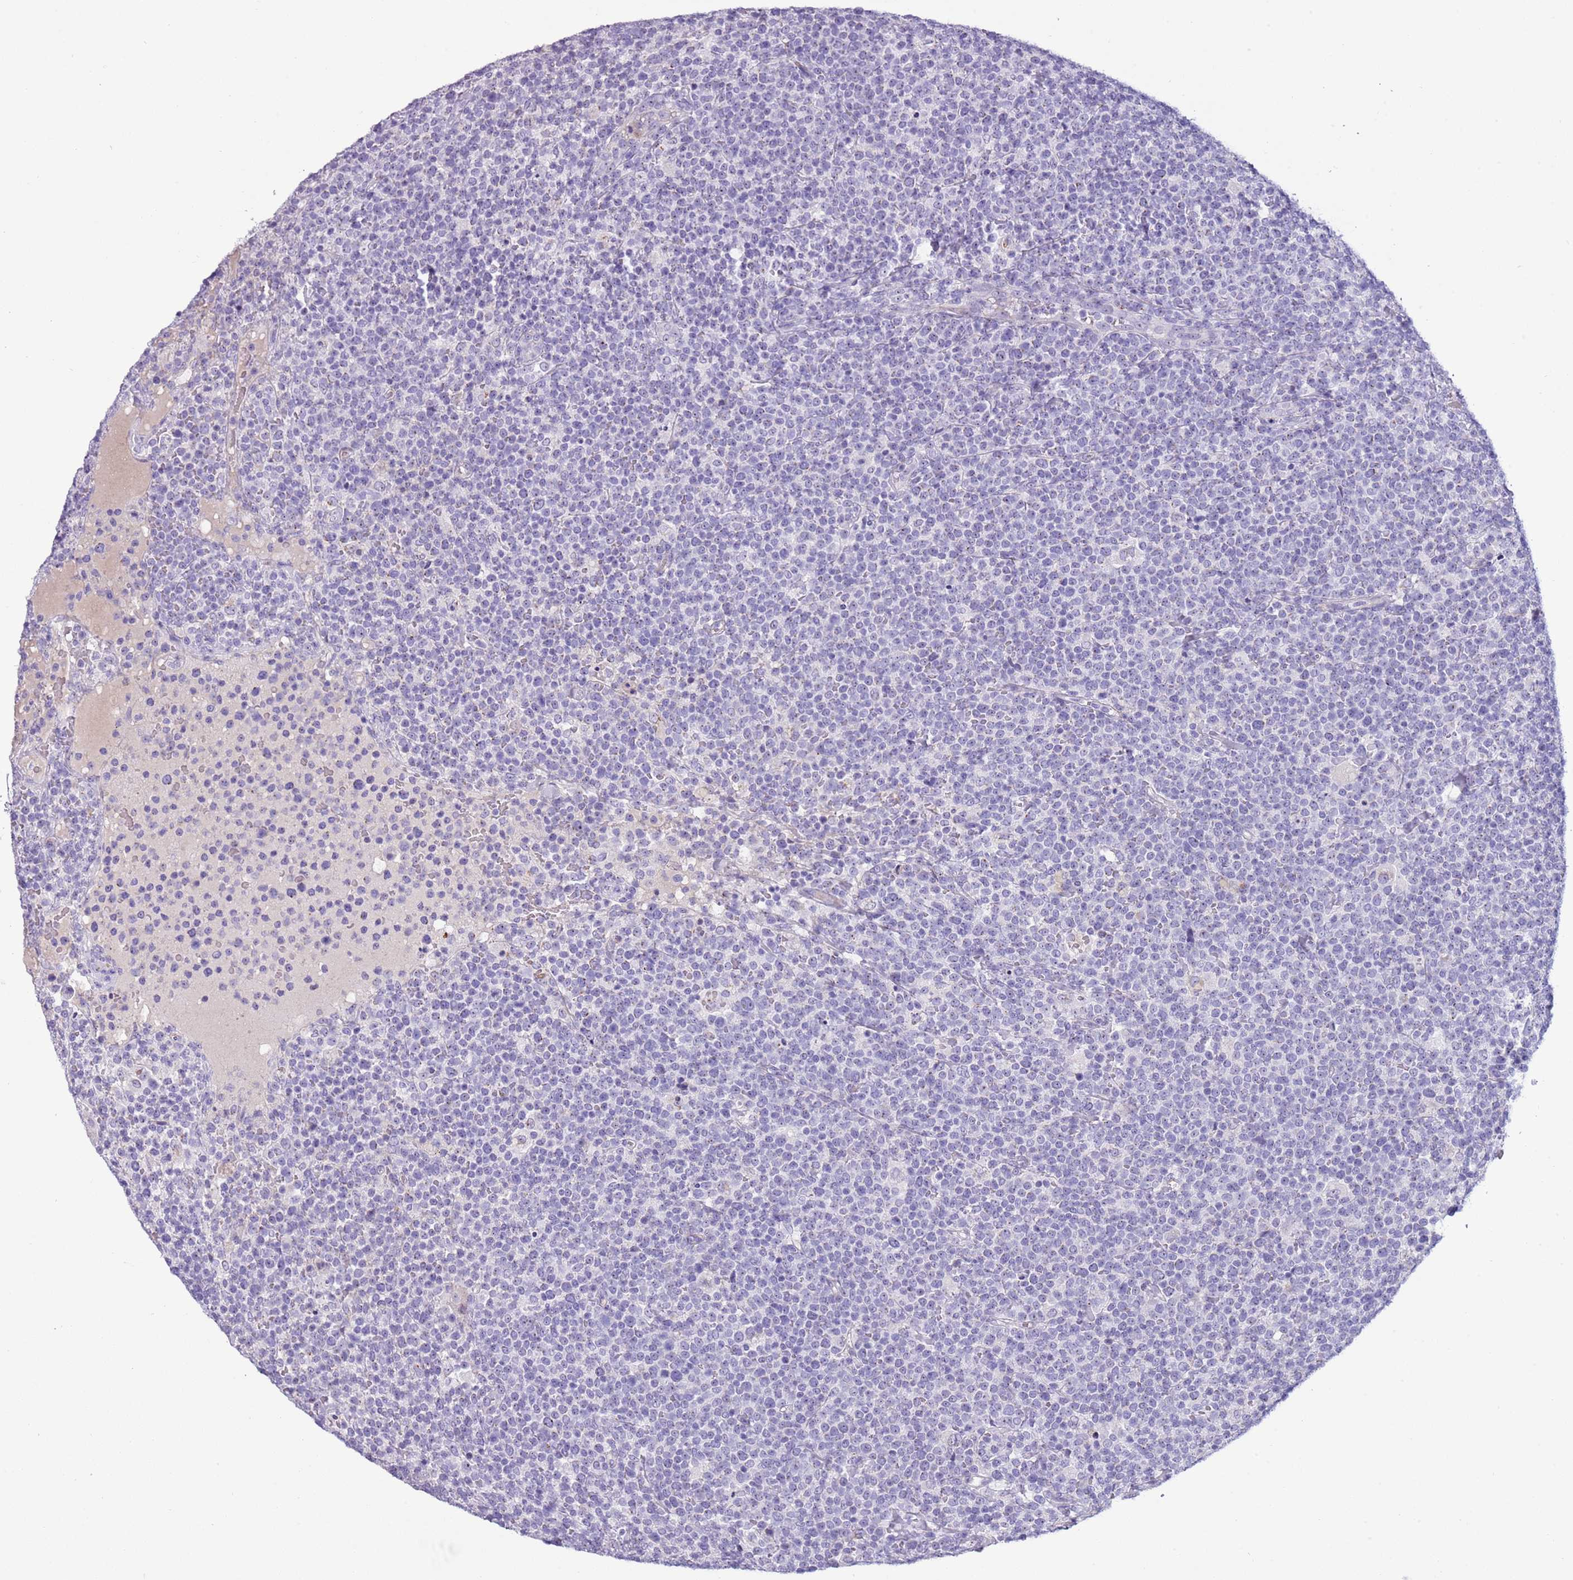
{"staining": {"intensity": "negative", "quantity": "none", "location": "none"}, "tissue": "lymphoma", "cell_type": "Tumor cells", "image_type": "cancer", "snomed": [{"axis": "morphology", "description": "Malignant lymphoma, non-Hodgkin's type, High grade"}, {"axis": "topography", "description": "Lymph node"}], "caption": "Immunohistochemistry (IHC) of human lymphoma shows no expression in tumor cells.", "gene": "NBPF6", "patient": {"sex": "male", "age": 61}}